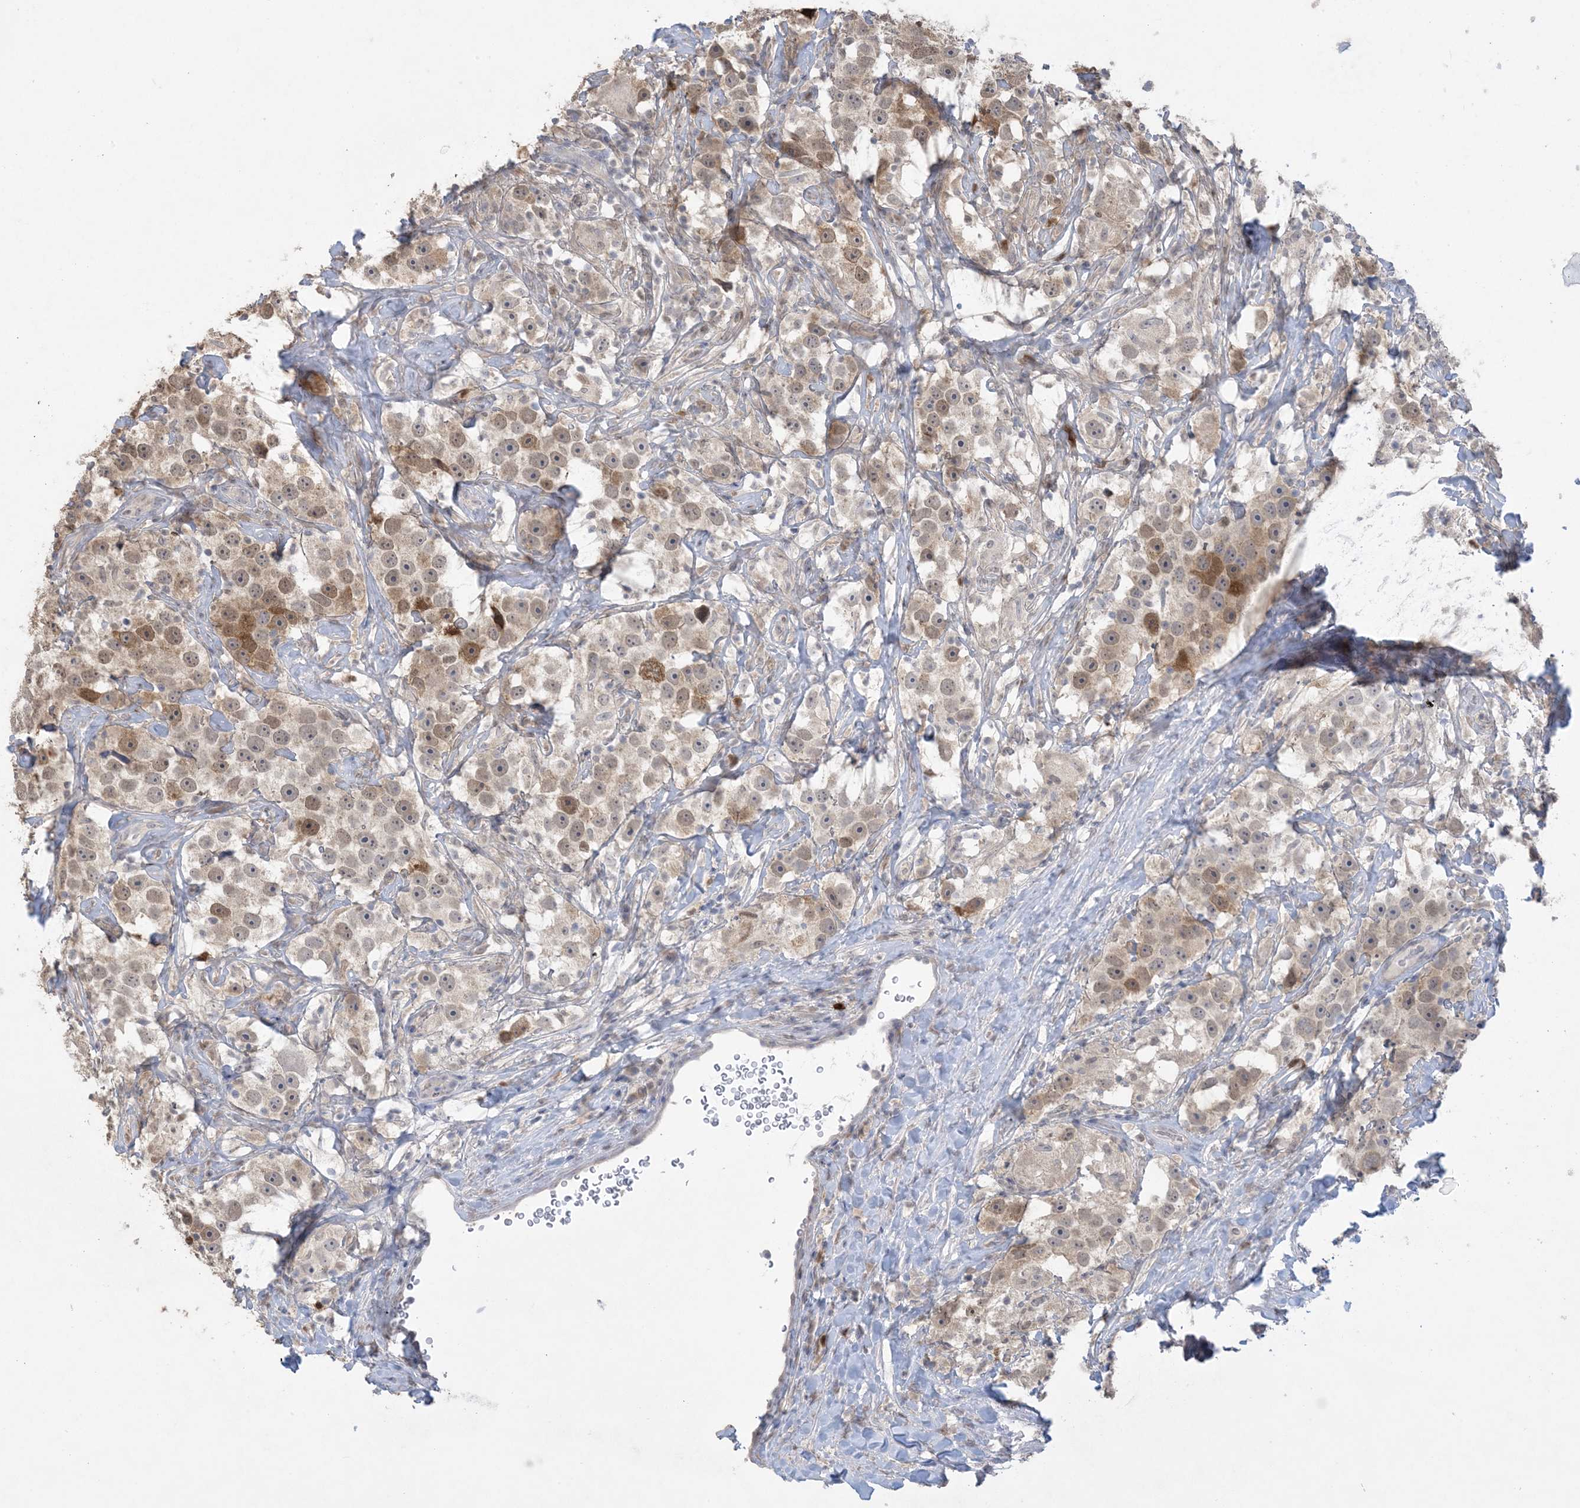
{"staining": {"intensity": "moderate", "quantity": "<25%", "location": "cytoplasmic/membranous,nuclear"}, "tissue": "testis cancer", "cell_type": "Tumor cells", "image_type": "cancer", "snomed": [{"axis": "morphology", "description": "Seminoma, NOS"}, {"axis": "topography", "description": "Testis"}], "caption": "This is a photomicrograph of immunohistochemistry (IHC) staining of testis cancer (seminoma), which shows moderate expression in the cytoplasmic/membranous and nuclear of tumor cells.", "gene": "HMGCS1", "patient": {"sex": "male", "age": 49}}